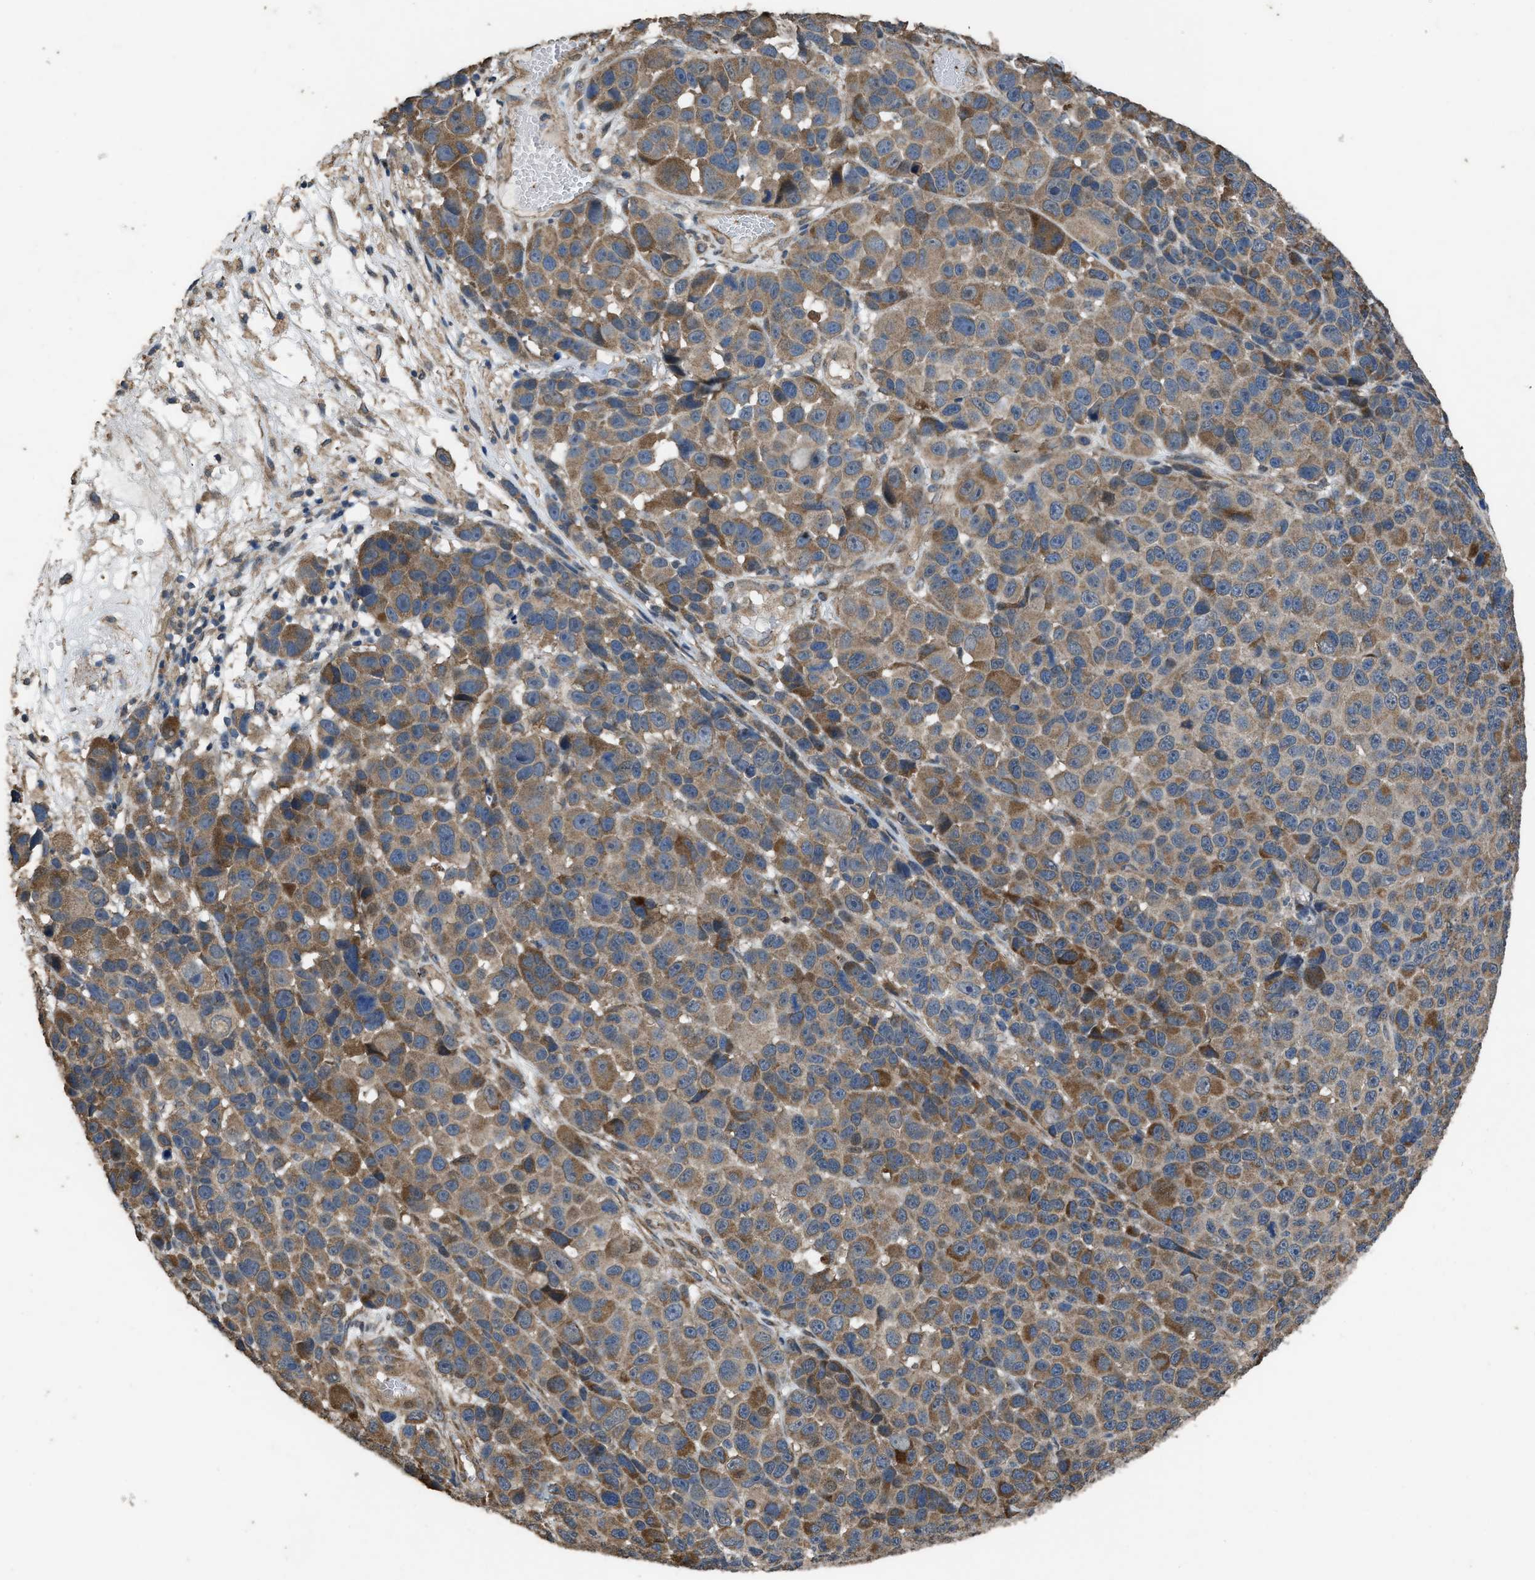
{"staining": {"intensity": "moderate", "quantity": ">75%", "location": "cytoplasmic/membranous"}, "tissue": "melanoma", "cell_type": "Tumor cells", "image_type": "cancer", "snomed": [{"axis": "morphology", "description": "Malignant melanoma, NOS"}, {"axis": "topography", "description": "Skin"}], "caption": "Brown immunohistochemical staining in human melanoma displays moderate cytoplasmic/membranous staining in approximately >75% of tumor cells.", "gene": "ARL6", "patient": {"sex": "male", "age": 53}}